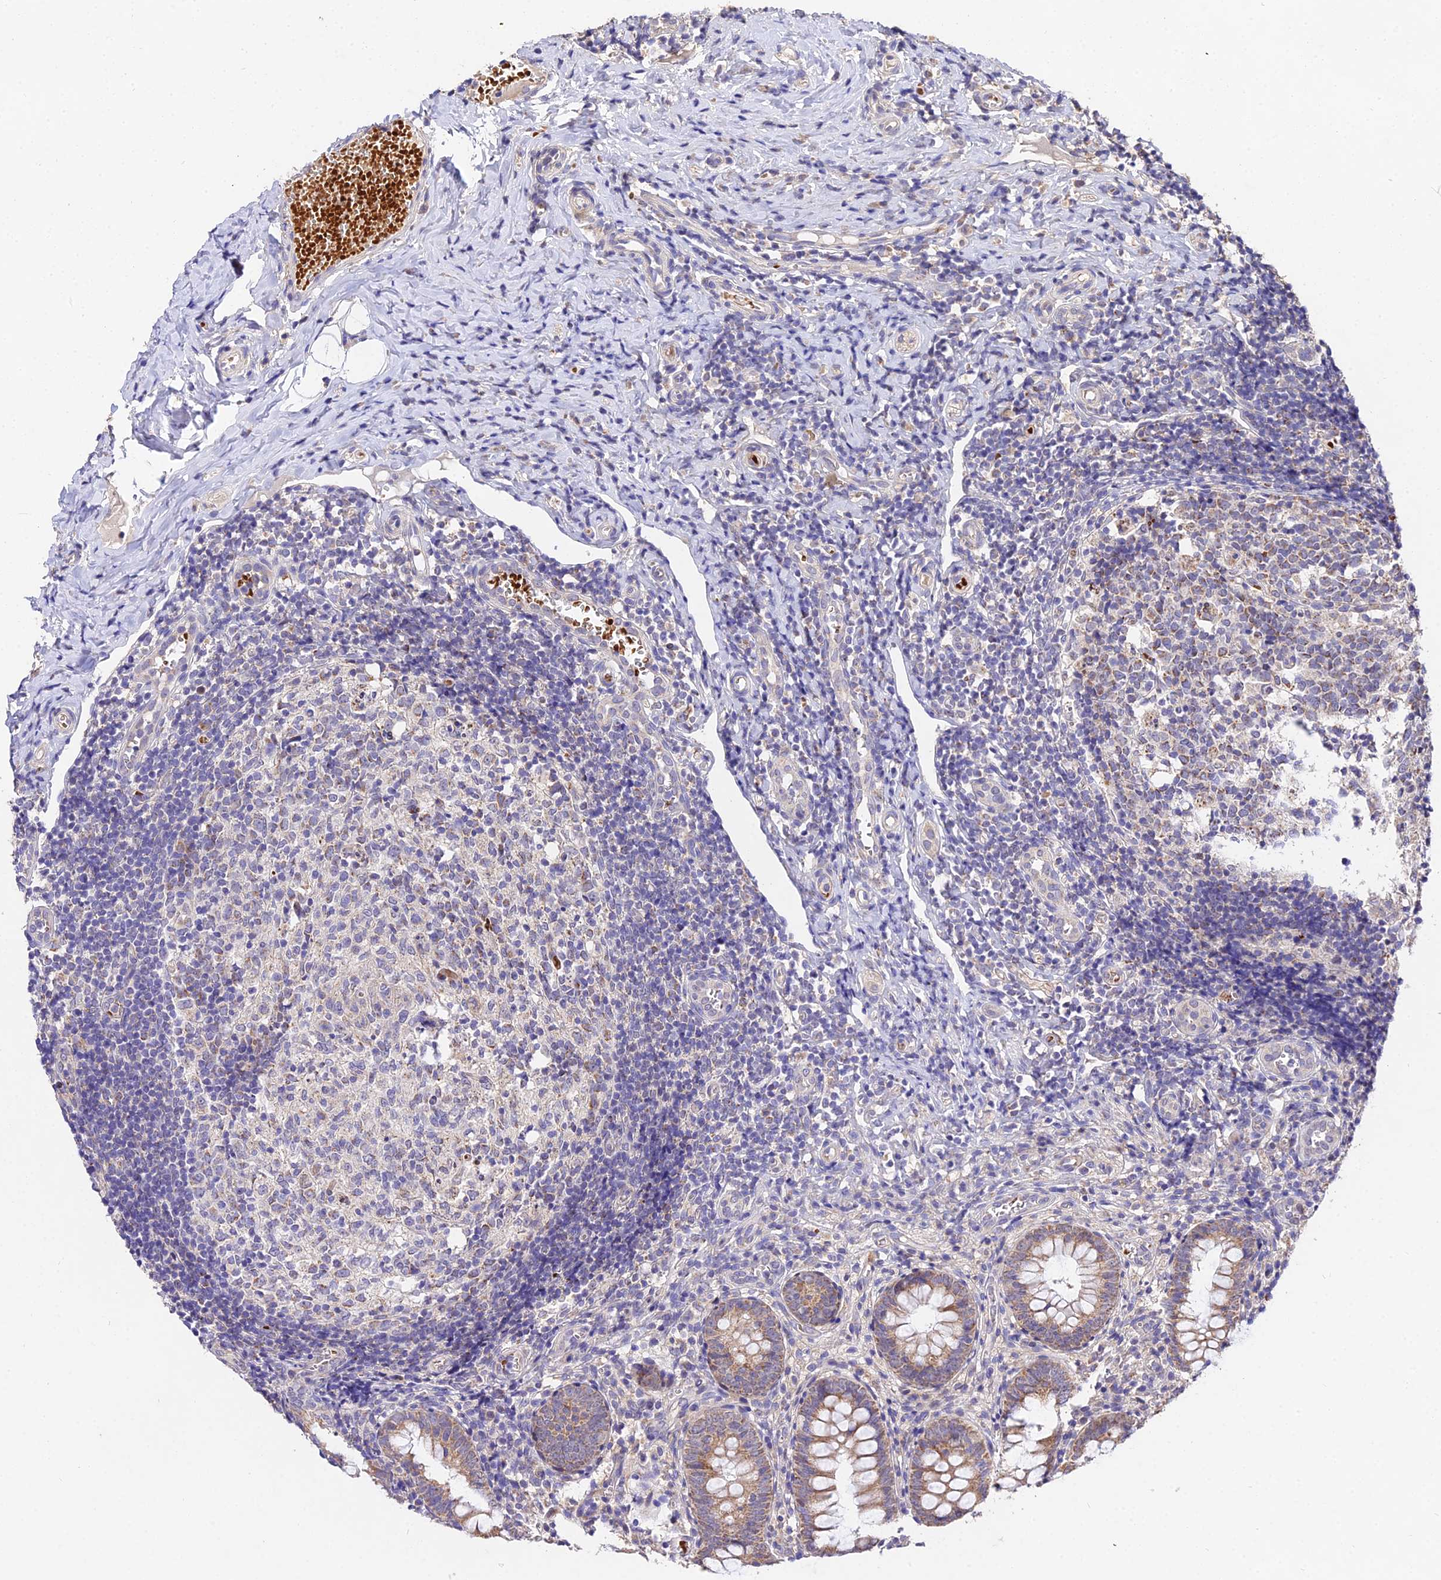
{"staining": {"intensity": "moderate", "quantity": ">75%", "location": "cytoplasmic/membranous"}, "tissue": "appendix", "cell_type": "Glandular cells", "image_type": "normal", "snomed": [{"axis": "morphology", "description": "Normal tissue, NOS"}, {"axis": "topography", "description": "Appendix"}], "caption": "Immunohistochemical staining of benign appendix shows moderate cytoplasmic/membranous protein staining in about >75% of glandular cells.", "gene": "WDR5B", "patient": {"sex": "male", "age": 8}}